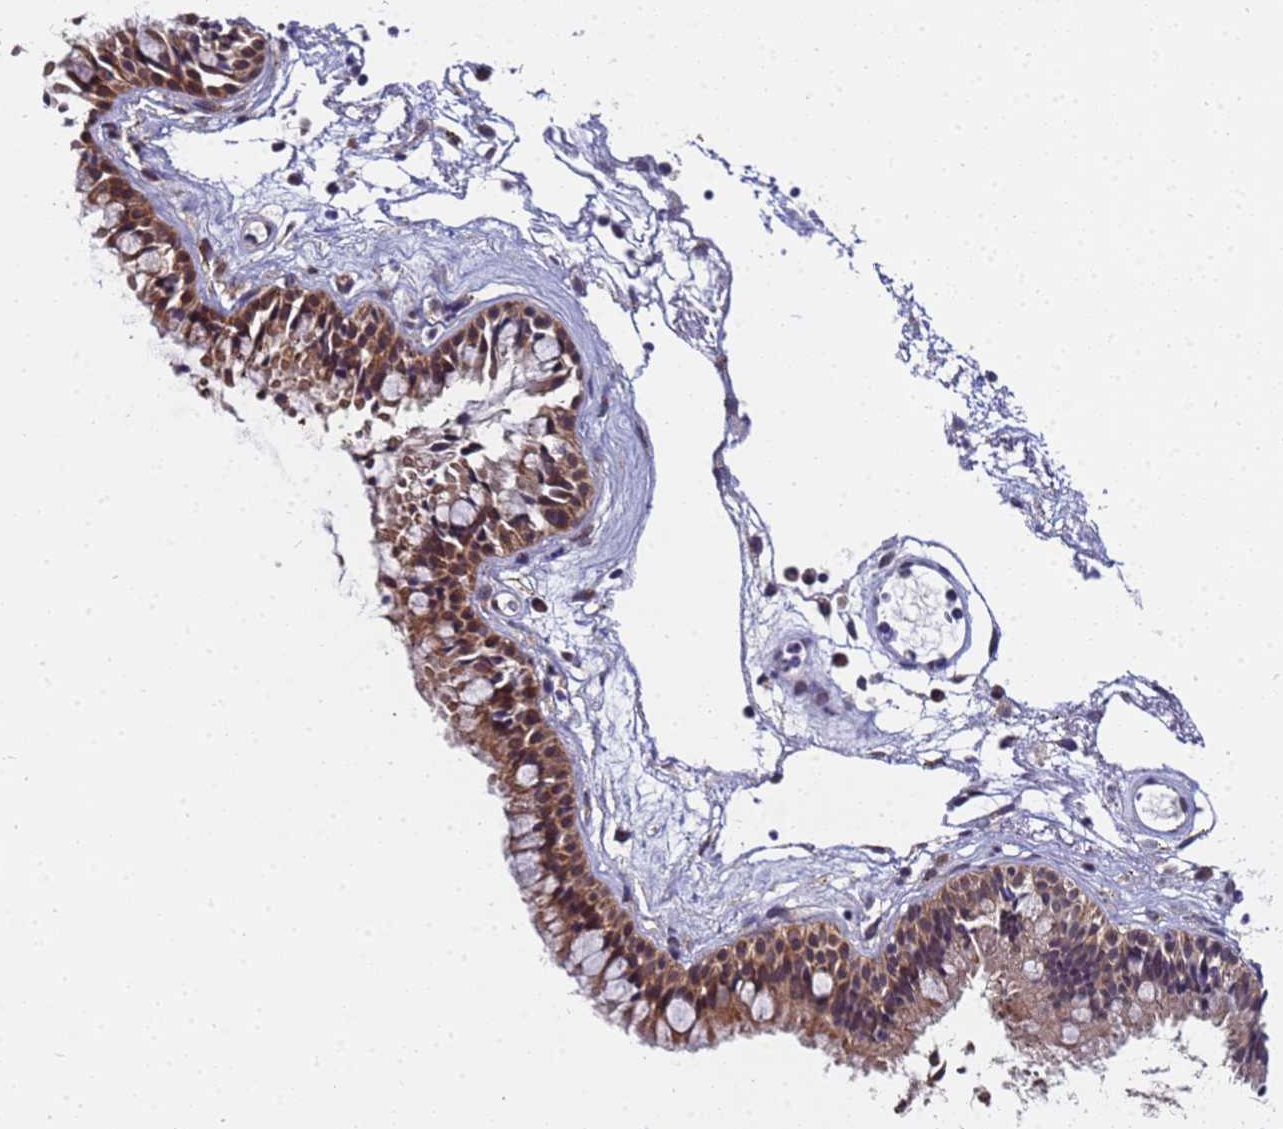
{"staining": {"intensity": "moderate", "quantity": ">75%", "location": "cytoplasmic/membranous,nuclear"}, "tissue": "nasopharynx", "cell_type": "Respiratory epithelial cells", "image_type": "normal", "snomed": [{"axis": "morphology", "description": "Normal tissue, NOS"}, {"axis": "topography", "description": "Nasopharynx"}], "caption": "Nasopharynx stained with a brown dye exhibits moderate cytoplasmic/membranous,nuclear positive staining in about >75% of respiratory epithelial cells.", "gene": "ANAPC13", "patient": {"sex": "male", "age": 82}}